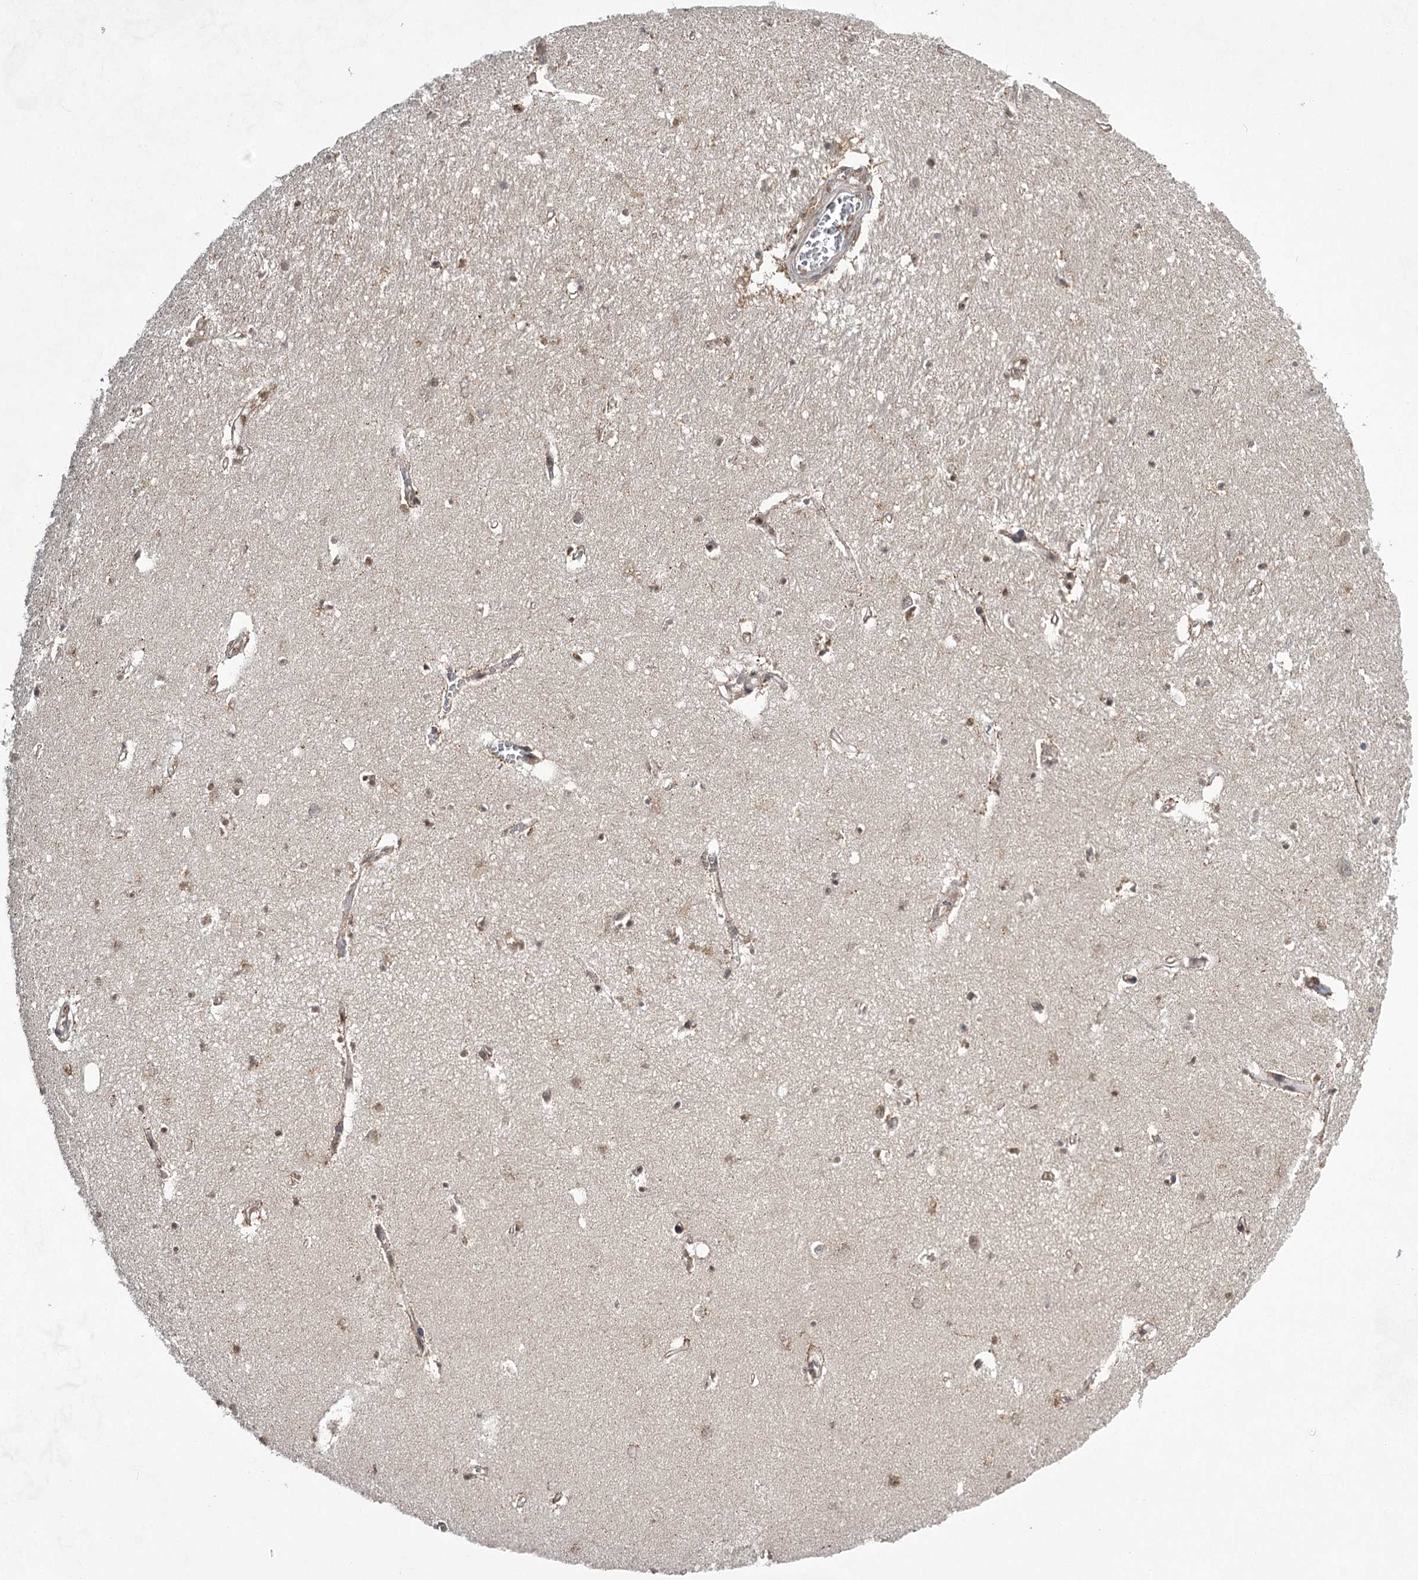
{"staining": {"intensity": "moderate", "quantity": "<25%", "location": "nuclear"}, "tissue": "hippocampus", "cell_type": "Glial cells", "image_type": "normal", "snomed": [{"axis": "morphology", "description": "Normal tissue, NOS"}, {"axis": "topography", "description": "Hippocampus"}], "caption": "Glial cells display low levels of moderate nuclear staining in approximately <25% of cells in unremarkable hippocampus.", "gene": "ZCCHC8", "patient": {"sex": "female", "age": 64}}